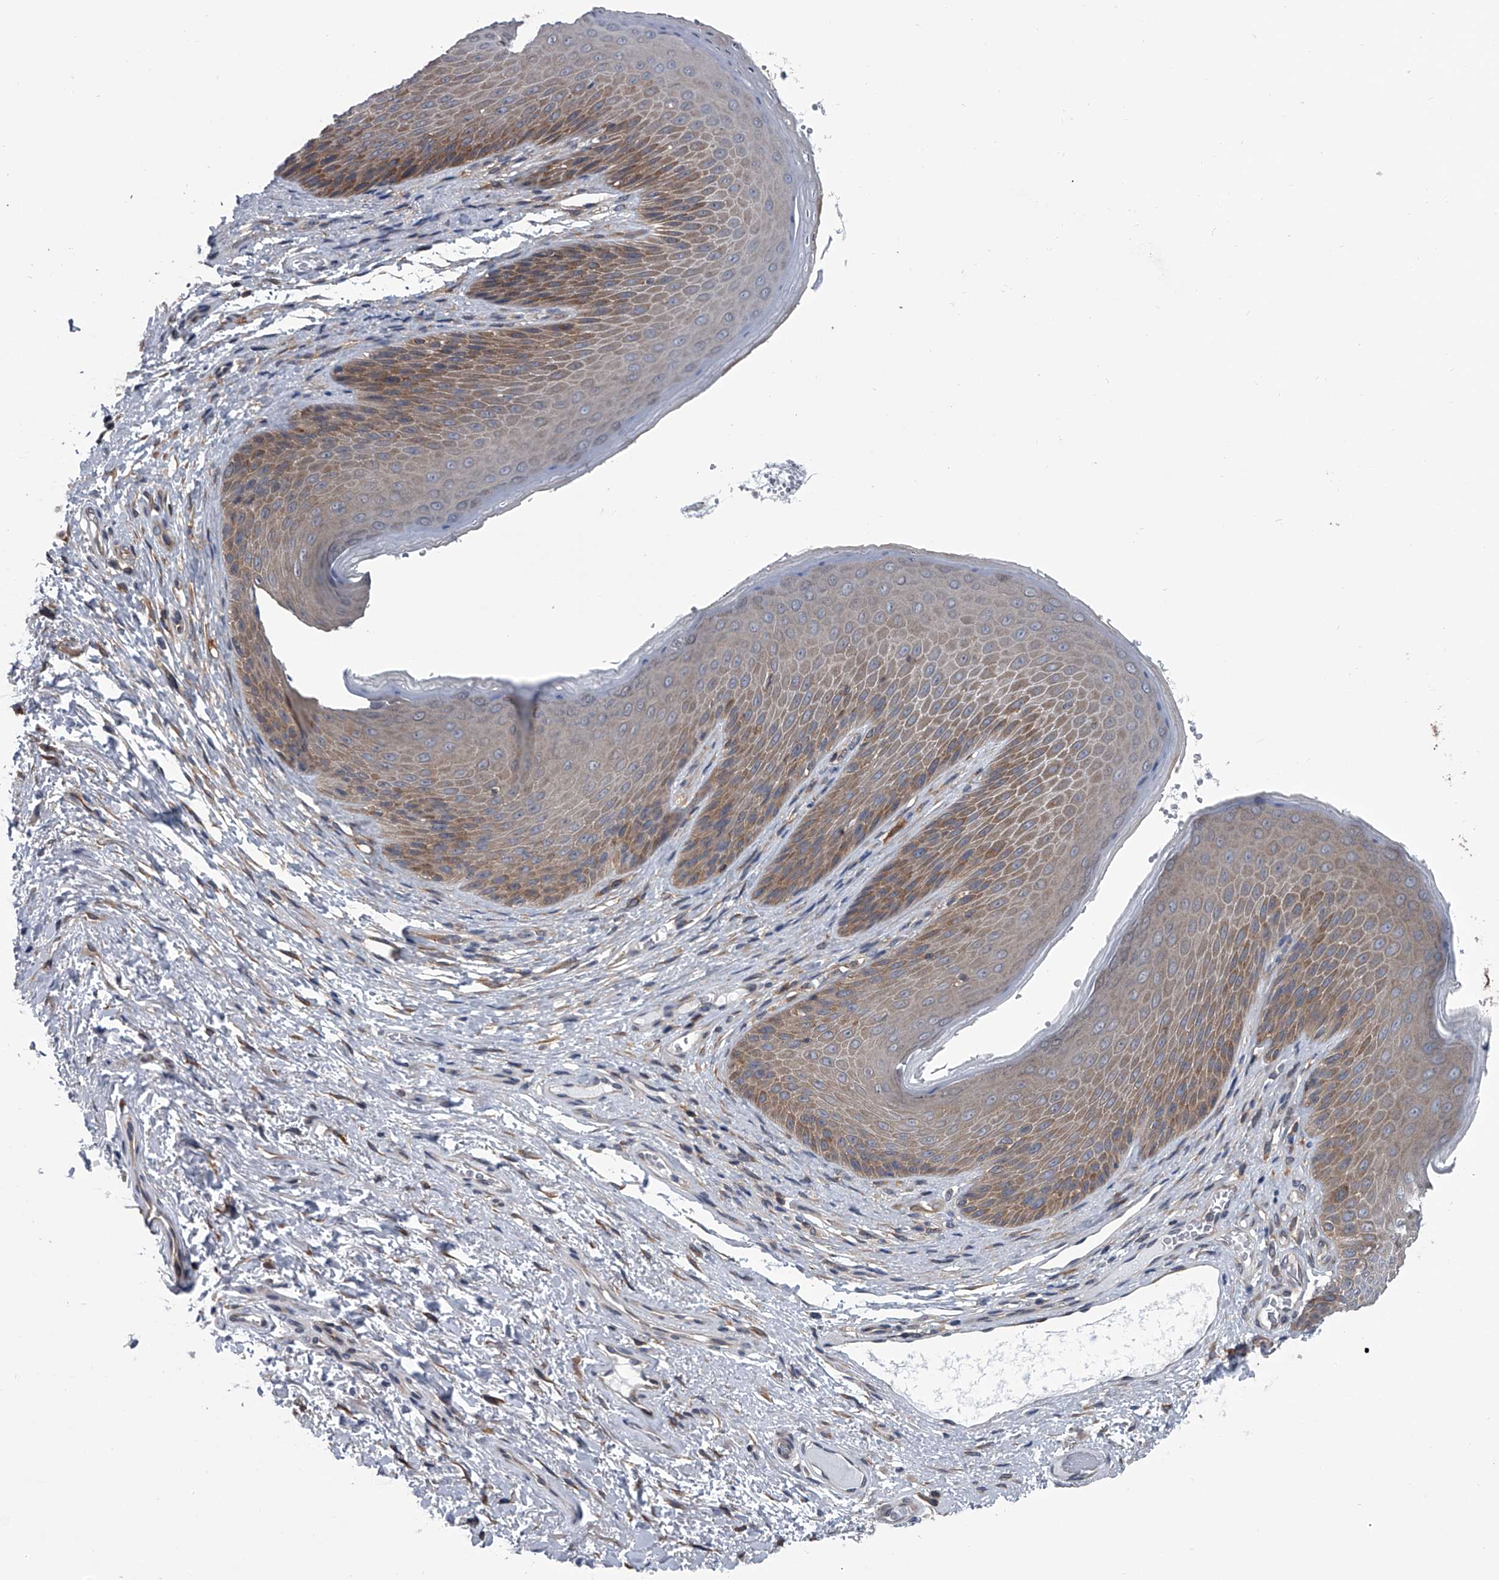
{"staining": {"intensity": "moderate", "quantity": "25%-75%", "location": "cytoplasmic/membranous"}, "tissue": "skin", "cell_type": "Epidermal cells", "image_type": "normal", "snomed": [{"axis": "morphology", "description": "Normal tissue, NOS"}, {"axis": "topography", "description": "Anal"}], "caption": "The histopathology image exhibits staining of unremarkable skin, revealing moderate cytoplasmic/membranous protein staining (brown color) within epidermal cells. The staining was performed using DAB to visualize the protein expression in brown, while the nuclei were stained in blue with hematoxylin (Magnification: 20x).", "gene": "PPP2R5D", "patient": {"sex": "male", "age": 74}}